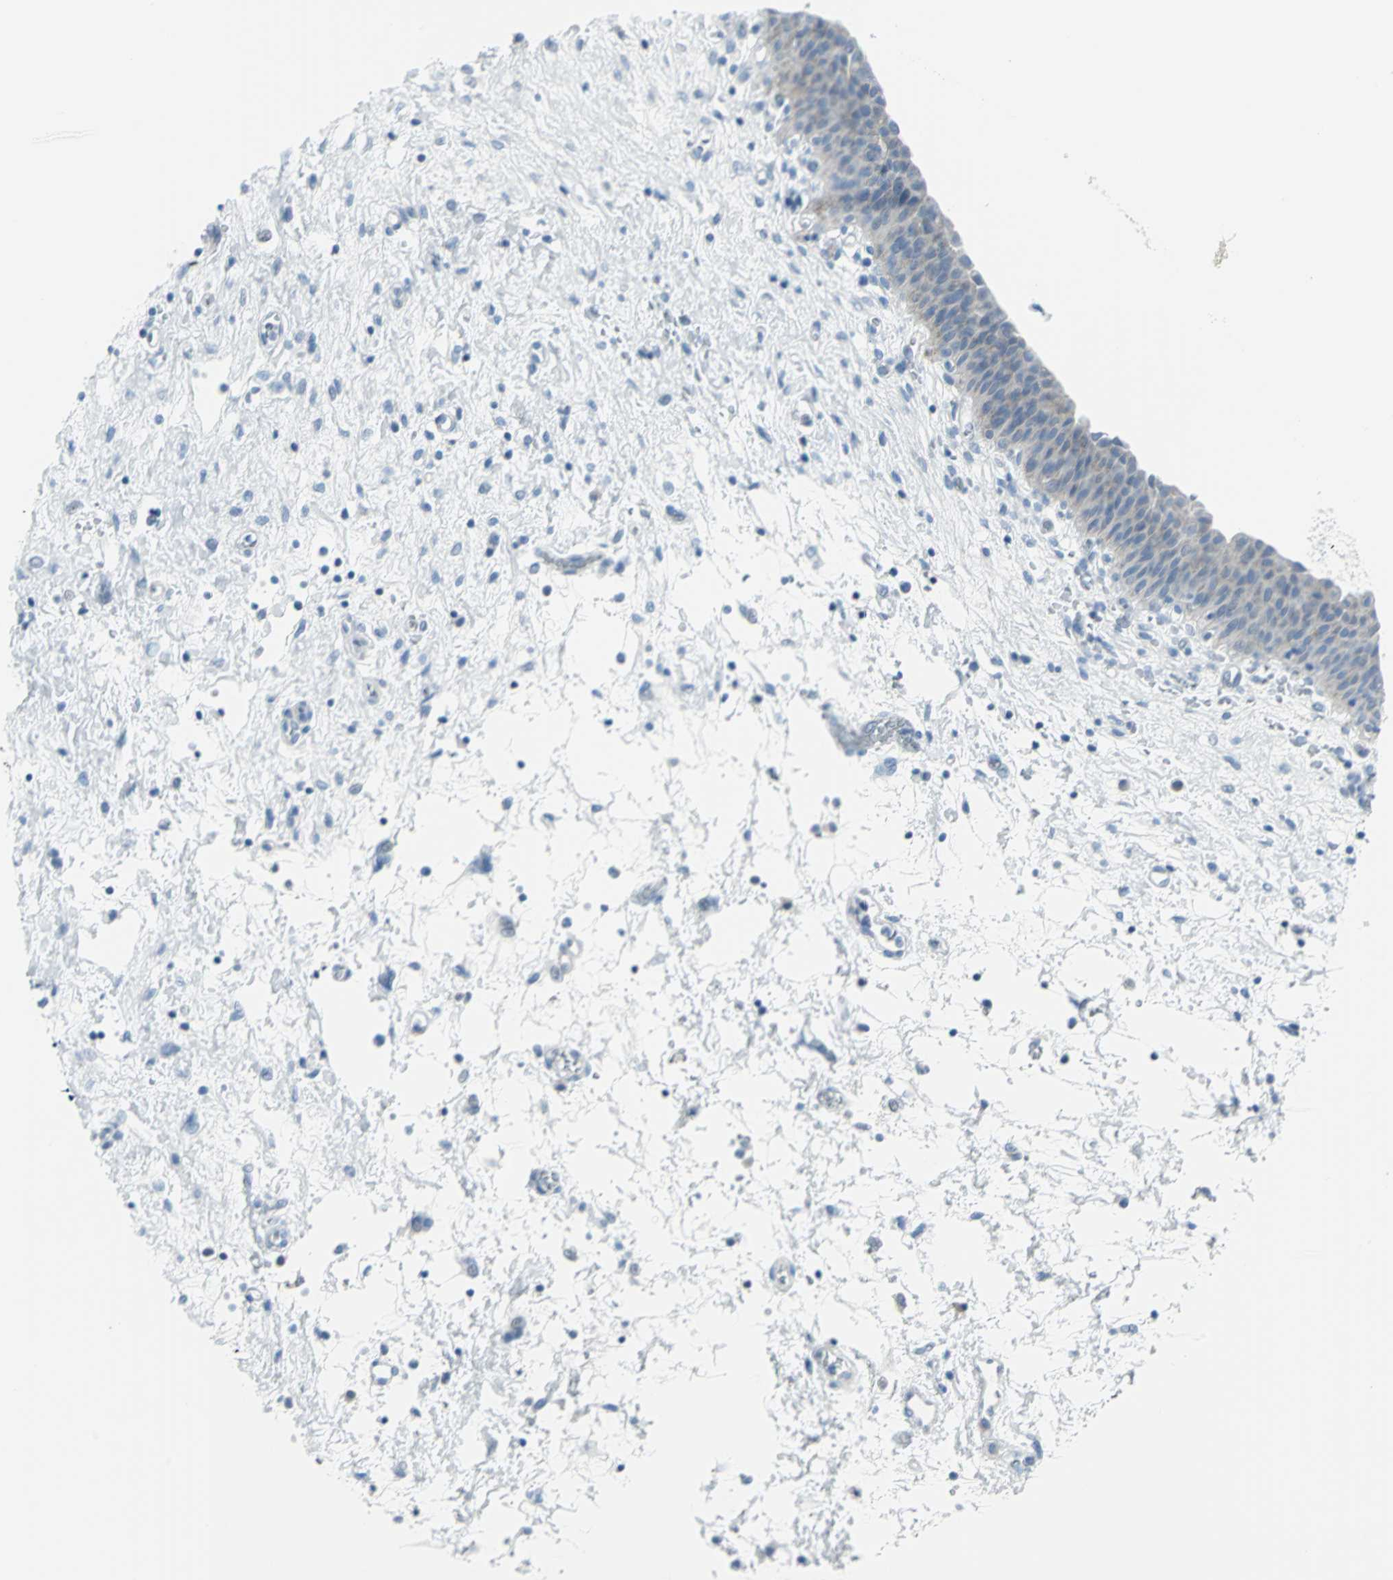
{"staining": {"intensity": "negative", "quantity": "none", "location": "none"}, "tissue": "urinary bladder", "cell_type": "Urothelial cells", "image_type": "normal", "snomed": [{"axis": "morphology", "description": "Normal tissue, NOS"}, {"axis": "morphology", "description": "Dysplasia, NOS"}, {"axis": "topography", "description": "Urinary bladder"}], "caption": "This histopathology image is of normal urinary bladder stained with immunohistochemistry to label a protein in brown with the nuclei are counter-stained blue. There is no expression in urothelial cells.", "gene": "DNAI2", "patient": {"sex": "male", "age": 35}}